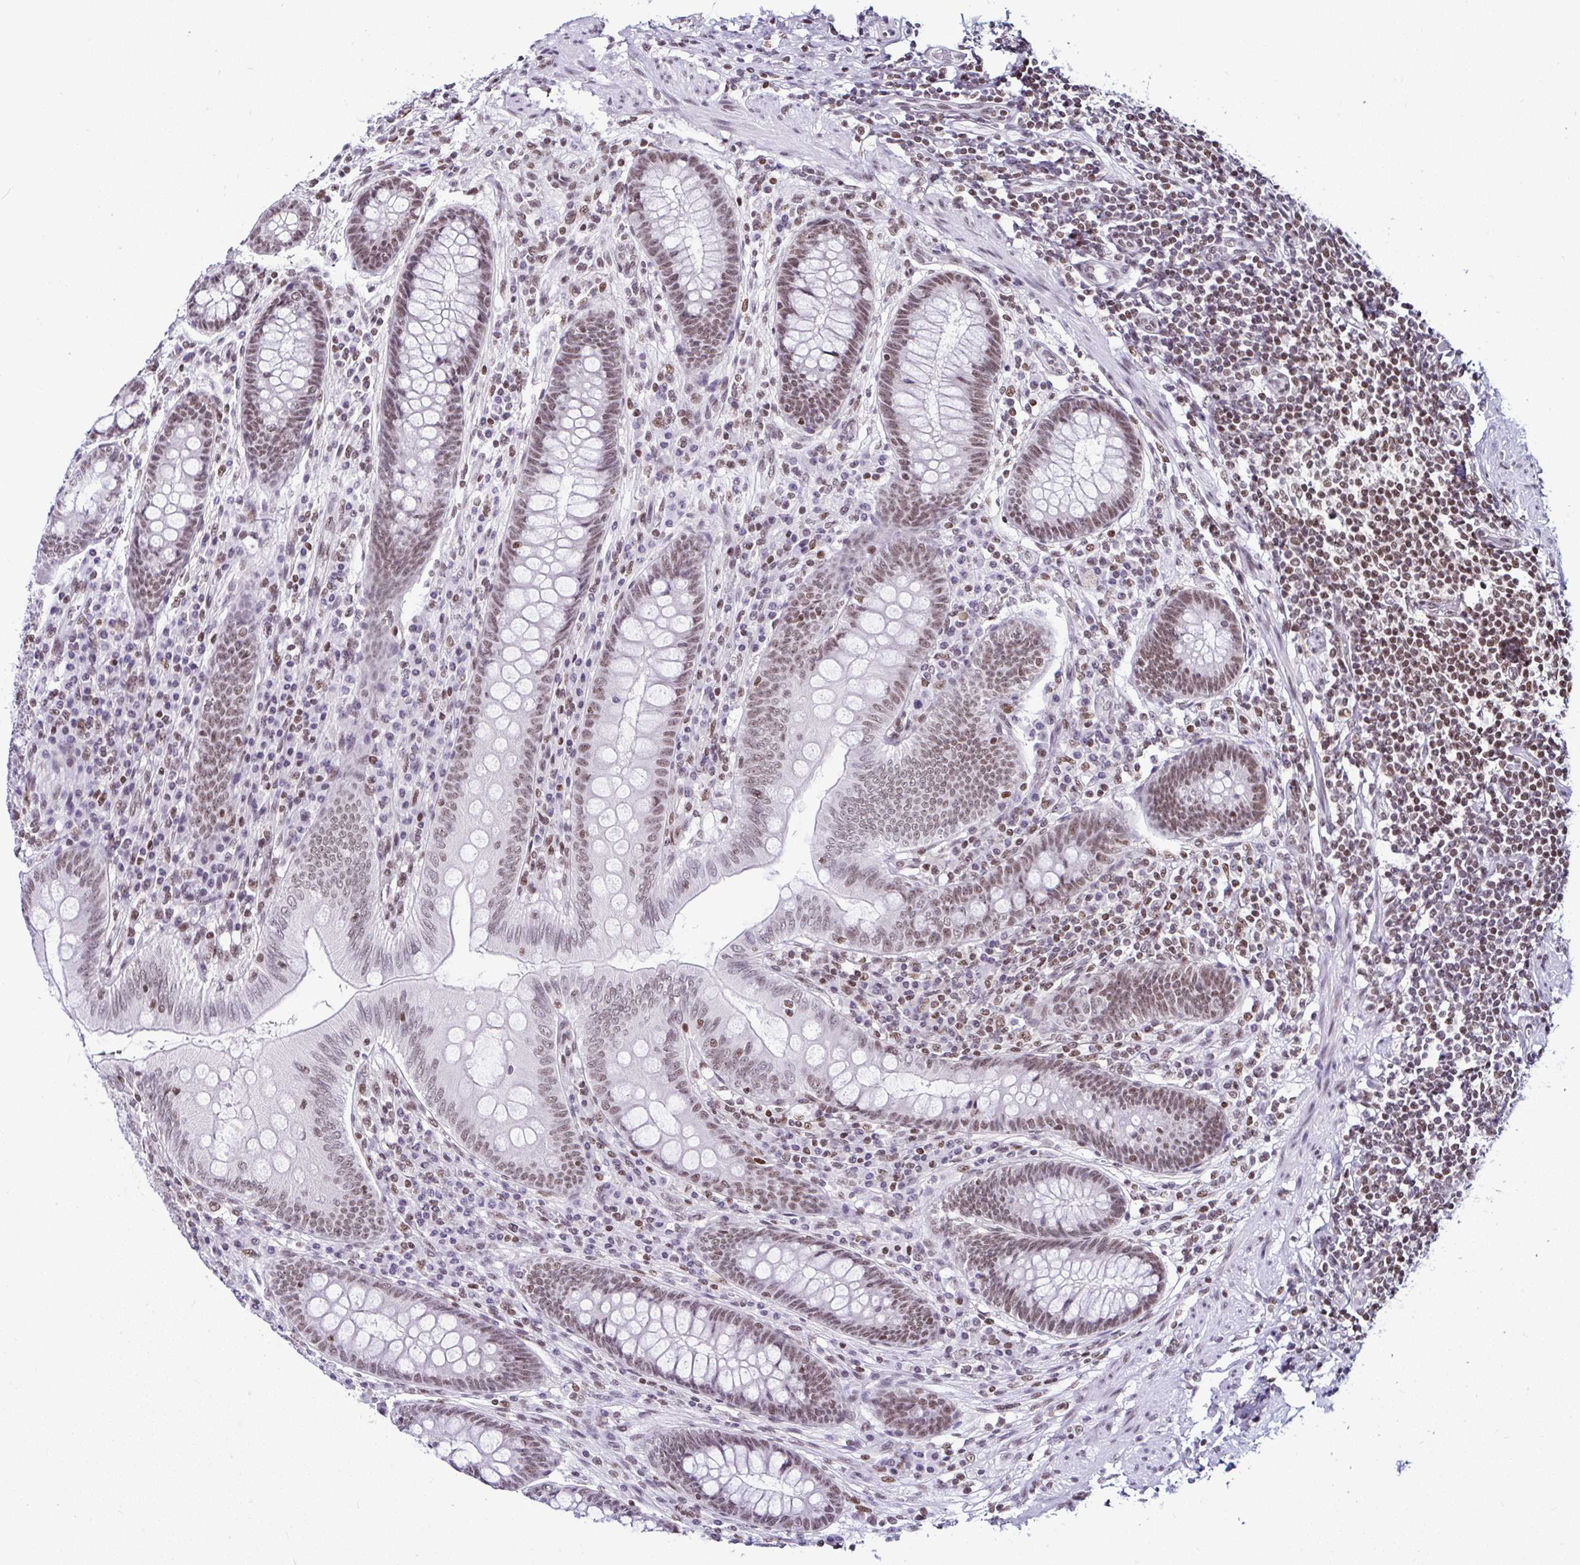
{"staining": {"intensity": "moderate", "quantity": ">75%", "location": "nuclear"}, "tissue": "appendix", "cell_type": "Glandular cells", "image_type": "normal", "snomed": [{"axis": "morphology", "description": "Normal tissue, NOS"}, {"axis": "topography", "description": "Appendix"}], "caption": "About >75% of glandular cells in benign human appendix show moderate nuclear protein expression as visualized by brown immunohistochemical staining.", "gene": "DR1", "patient": {"sex": "male", "age": 71}}